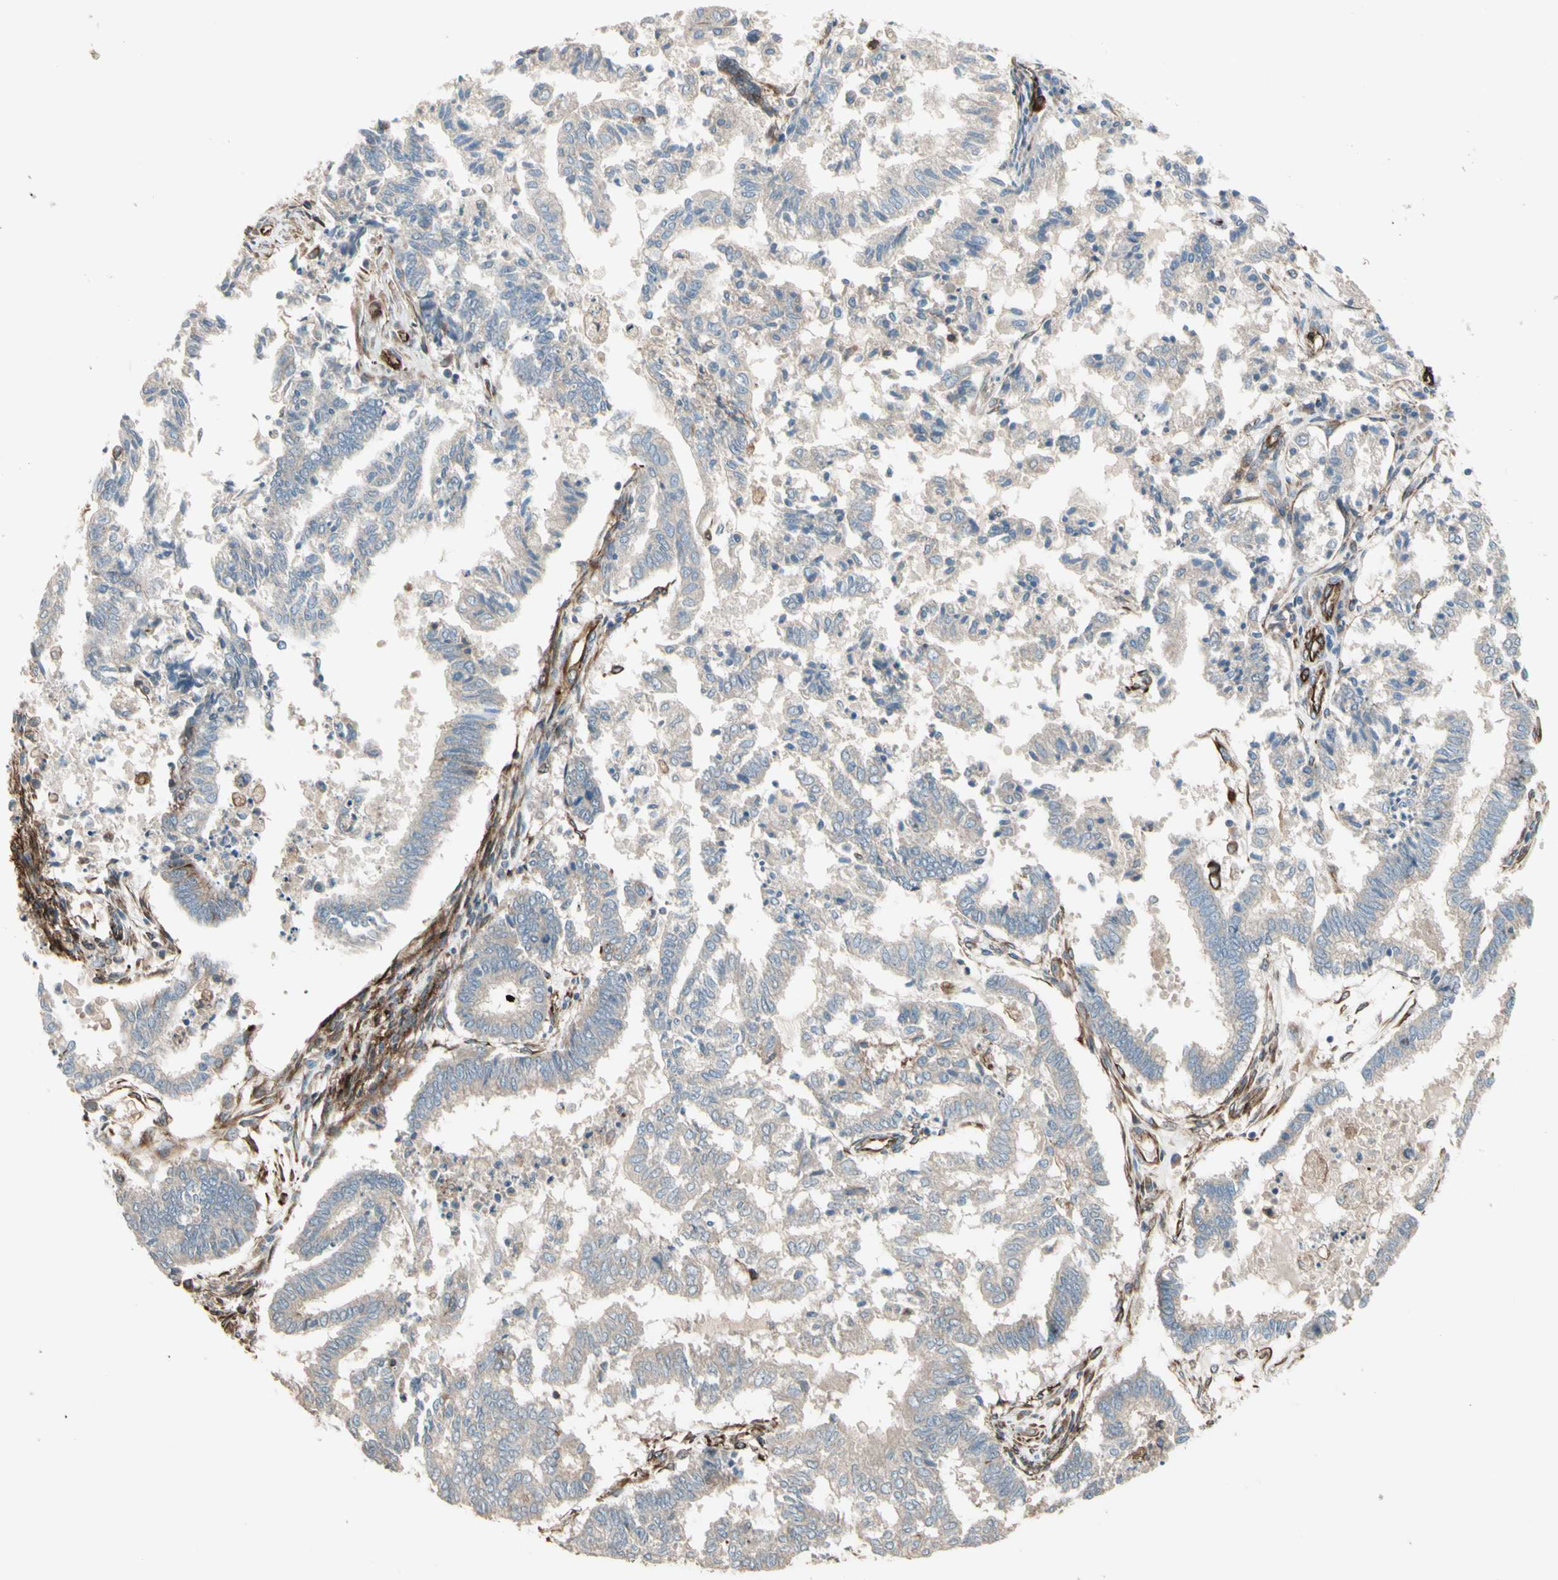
{"staining": {"intensity": "weak", "quantity": "<25%", "location": "cytoplasmic/membranous"}, "tissue": "endometrial cancer", "cell_type": "Tumor cells", "image_type": "cancer", "snomed": [{"axis": "morphology", "description": "Necrosis, NOS"}, {"axis": "morphology", "description": "Adenocarcinoma, NOS"}, {"axis": "topography", "description": "Endometrium"}], "caption": "A high-resolution photomicrograph shows immunohistochemistry staining of endometrial adenocarcinoma, which exhibits no significant staining in tumor cells.", "gene": "TRAF2", "patient": {"sex": "female", "age": 79}}